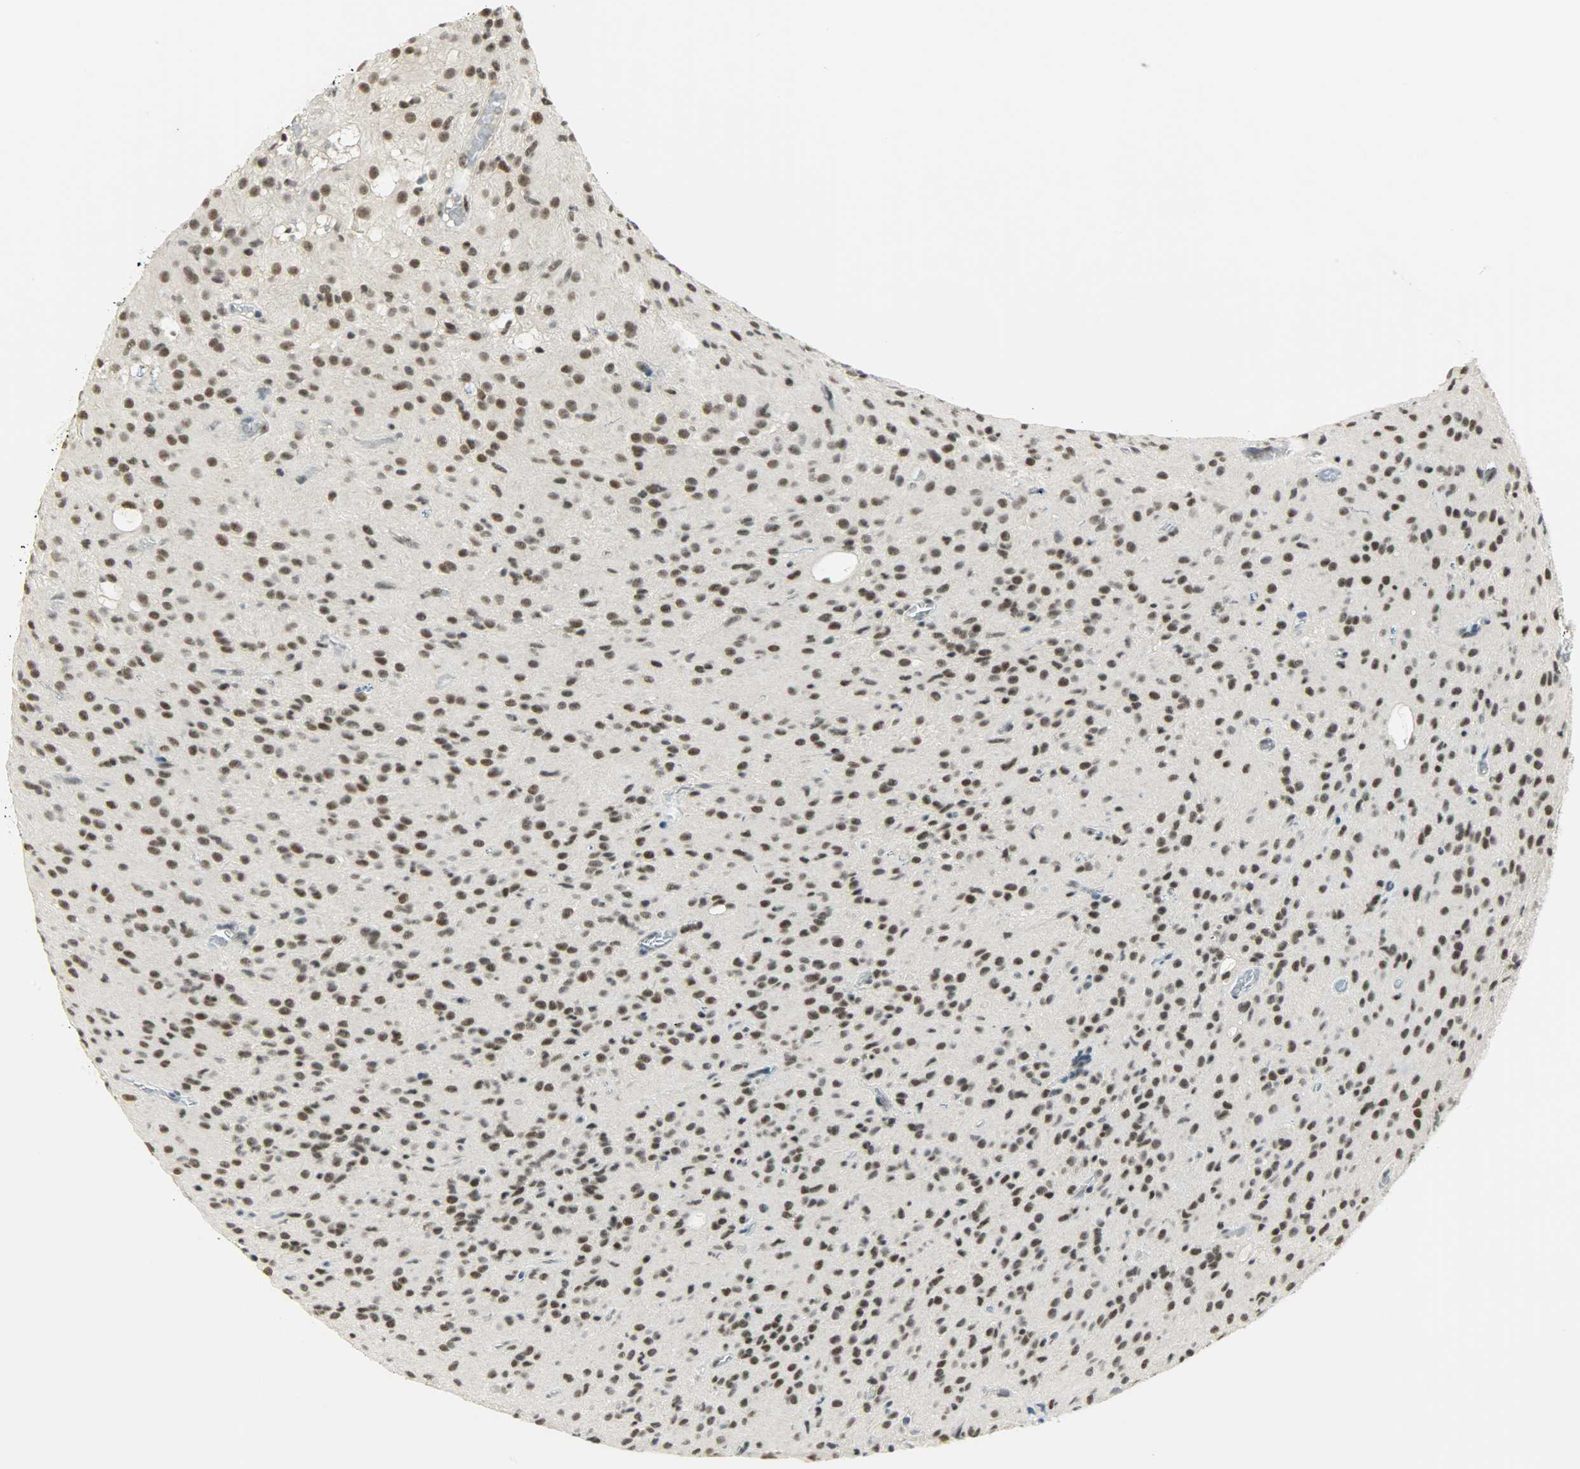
{"staining": {"intensity": "strong", "quantity": ">75%", "location": "nuclear"}, "tissue": "glioma", "cell_type": "Tumor cells", "image_type": "cancer", "snomed": [{"axis": "morphology", "description": "Glioma, malignant, High grade"}, {"axis": "topography", "description": "Brain"}], "caption": "Immunohistochemistry (IHC) staining of malignant high-grade glioma, which demonstrates high levels of strong nuclear expression in about >75% of tumor cells indicating strong nuclear protein positivity. The staining was performed using DAB (brown) for protein detection and nuclei were counterstained in hematoxylin (blue).", "gene": "SUGP1", "patient": {"sex": "female", "age": 59}}